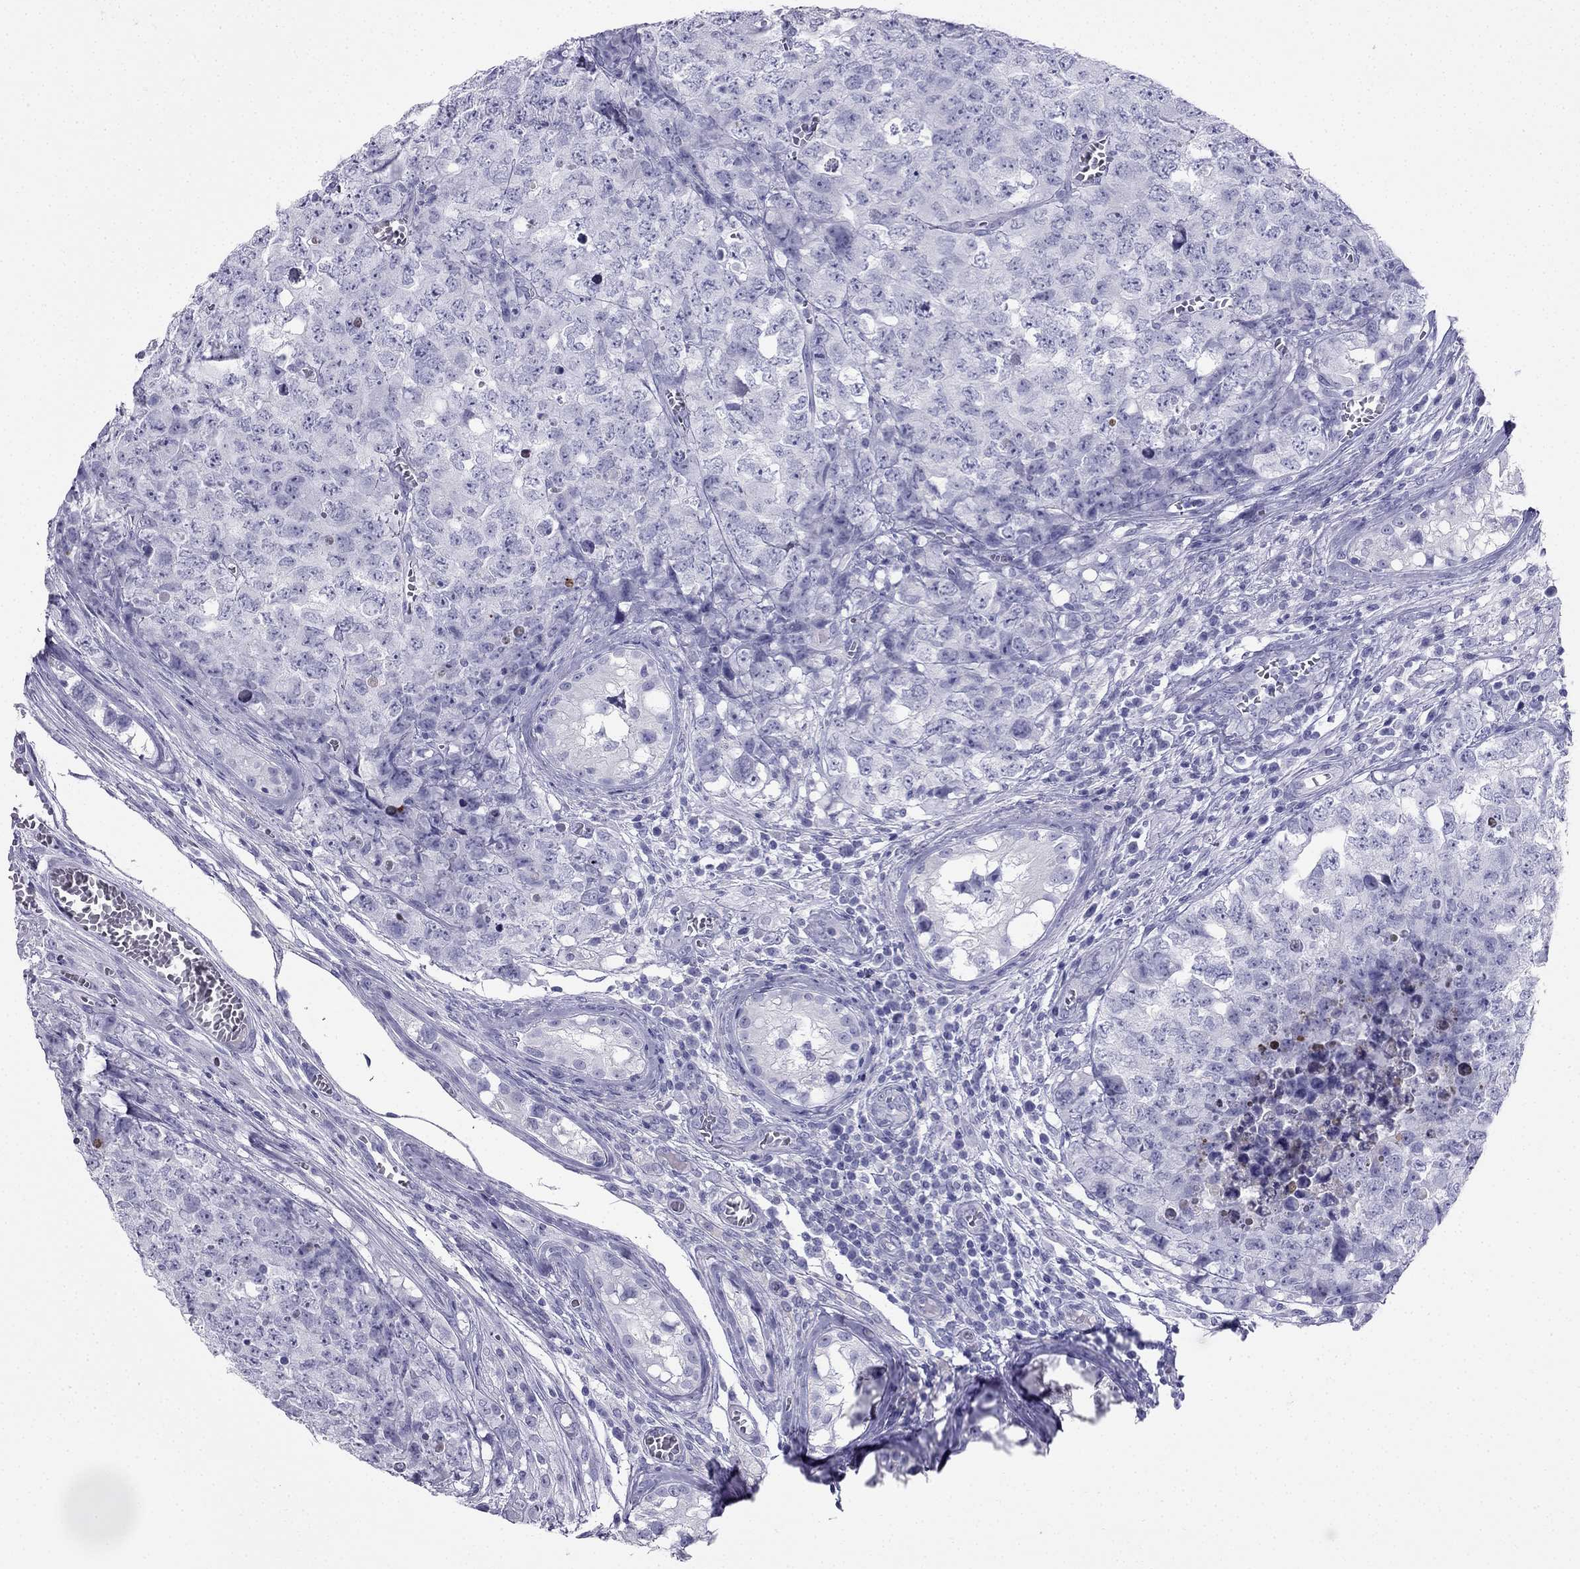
{"staining": {"intensity": "negative", "quantity": "none", "location": "none"}, "tissue": "testis cancer", "cell_type": "Tumor cells", "image_type": "cancer", "snomed": [{"axis": "morphology", "description": "Carcinoma, Embryonal, NOS"}, {"axis": "topography", "description": "Testis"}], "caption": "There is no significant expression in tumor cells of testis embryonal carcinoma.", "gene": "SLC18A2", "patient": {"sex": "male", "age": 23}}